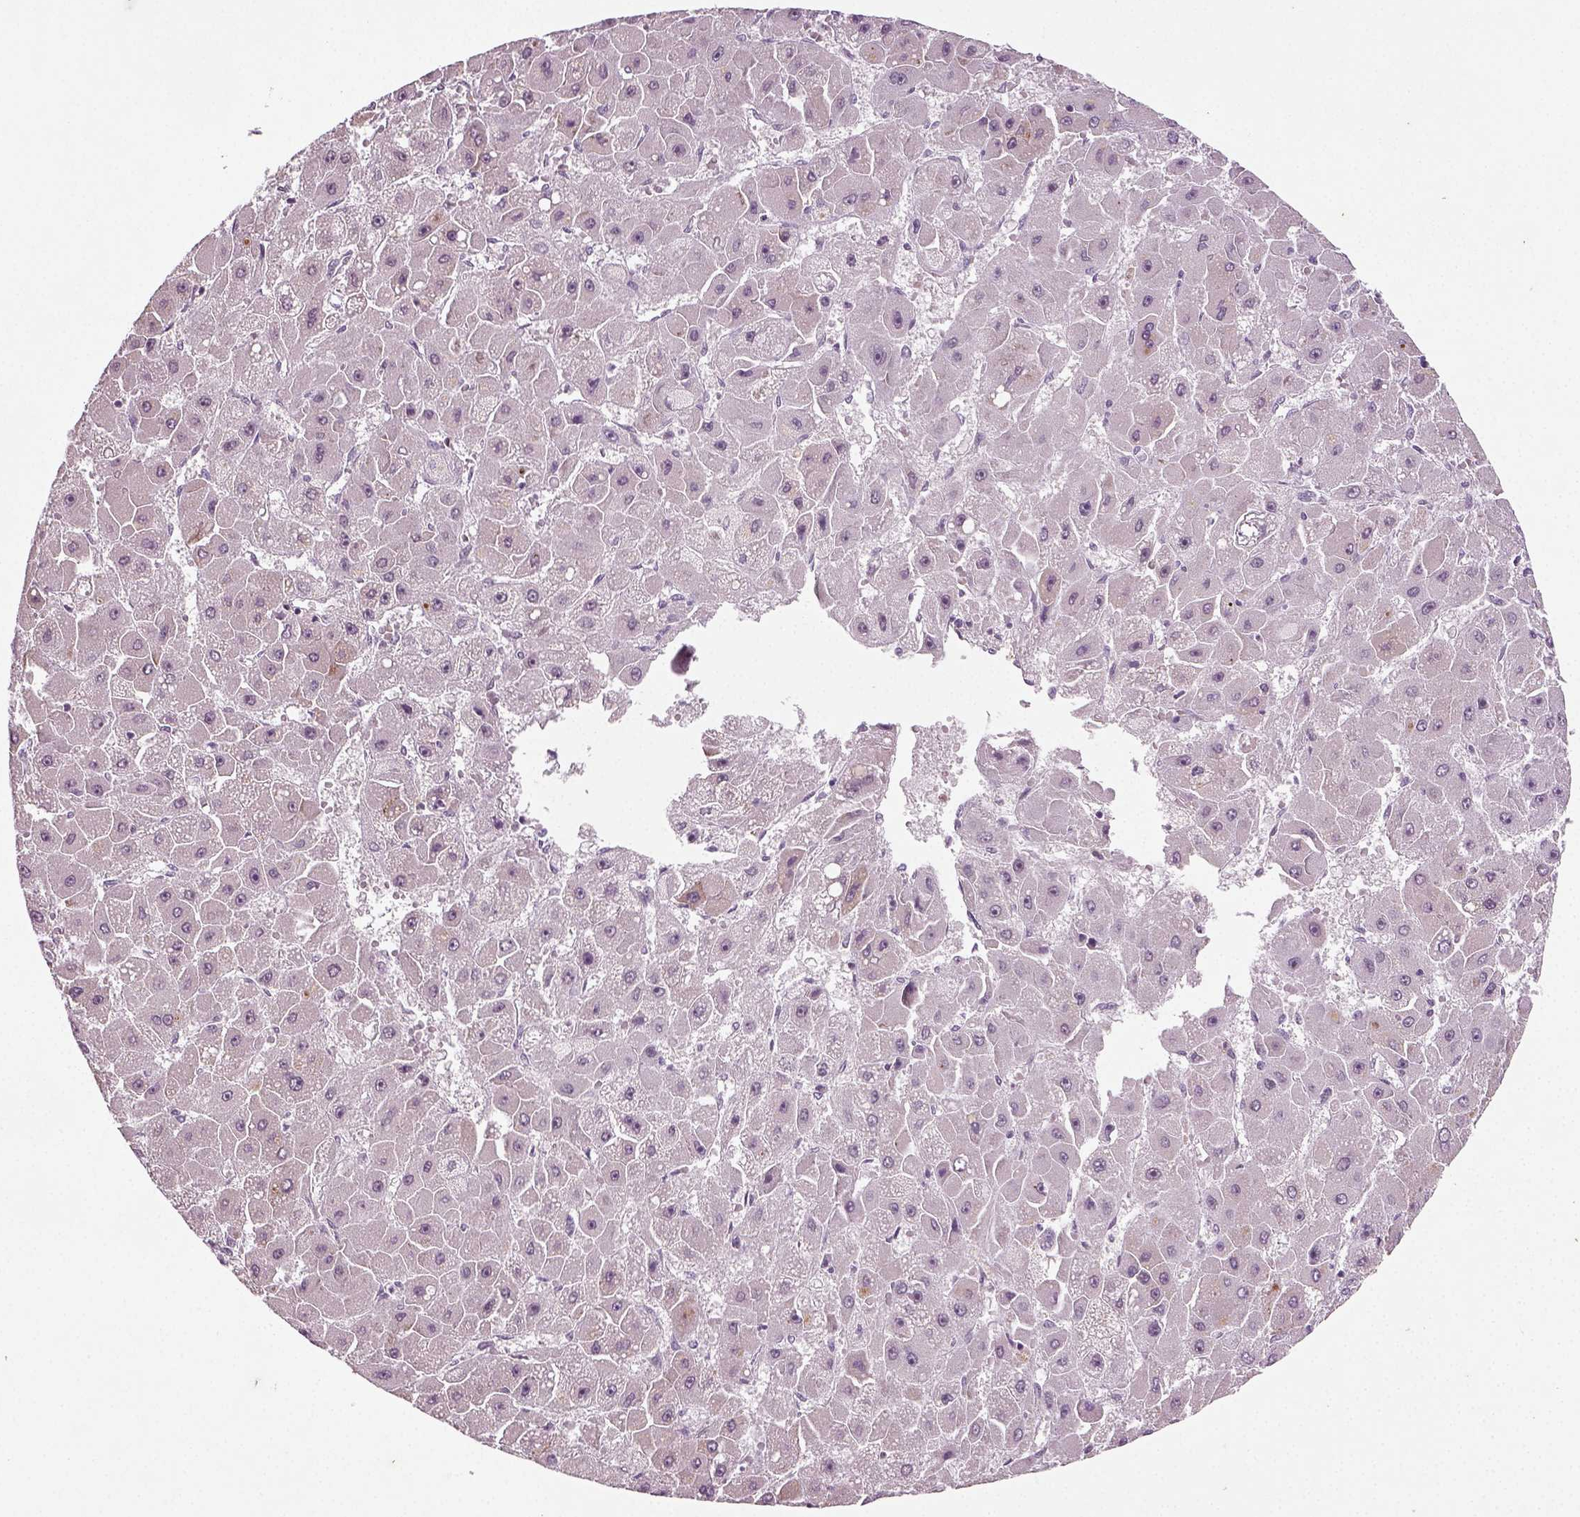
{"staining": {"intensity": "negative", "quantity": "none", "location": "none"}, "tissue": "liver cancer", "cell_type": "Tumor cells", "image_type": "cancer", "snomed": [{"axis": "morphology", "description": "Carcinoma, Hepatocellular, NOS"}, {"axis": "topography", "description": "Liver"}], "caption": "This is a histopathology image of IHC staining of hepatocellular carcinoma (liver), which shows no staining in tumor cells. The staining is performed using DAB brown chromogen with nuclei counter-stained in using hematoxylin.", "gene": "SYNGAP1", "patient": {"sex": "female", "age": 25}}